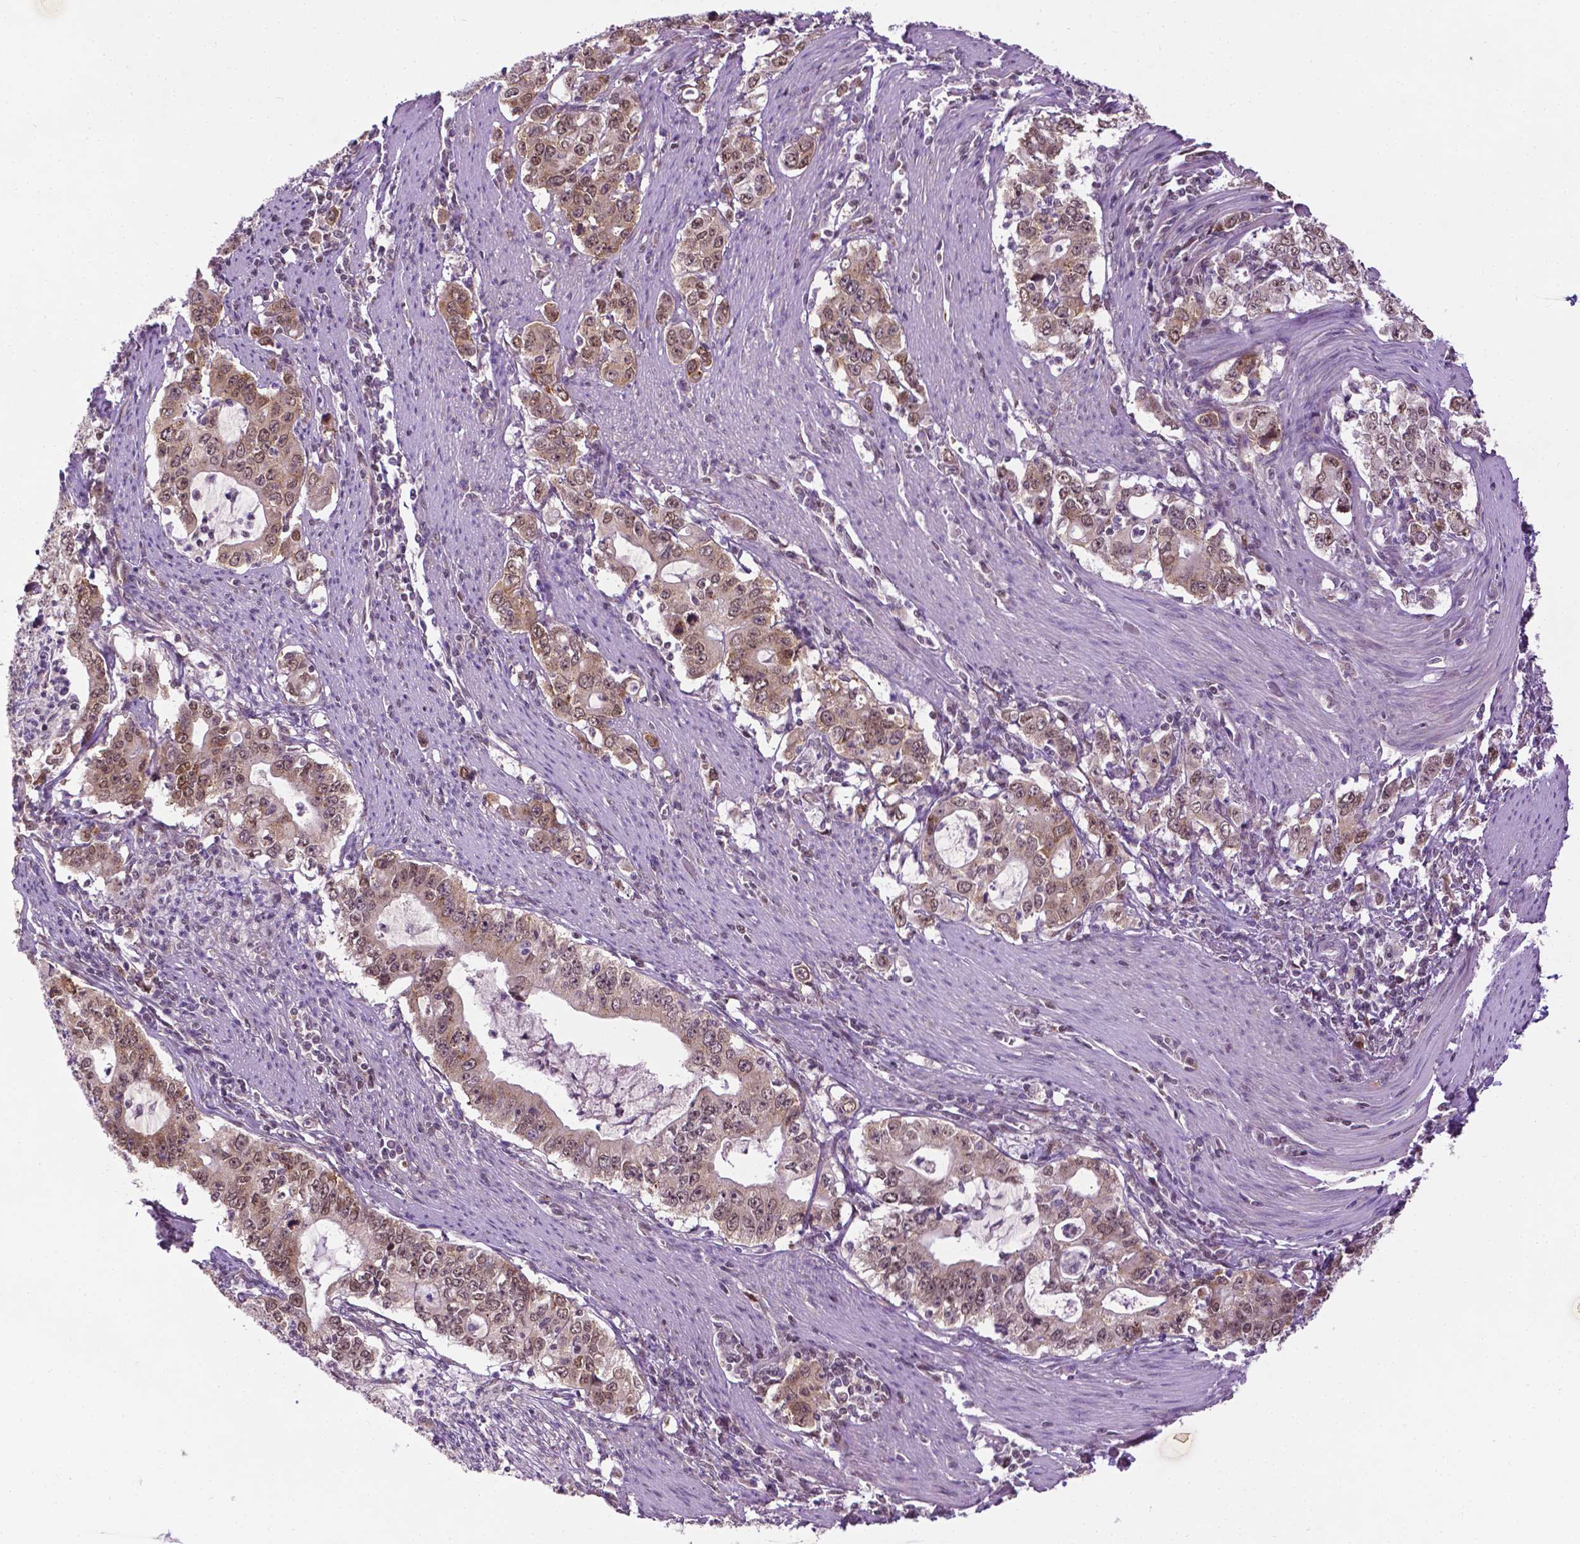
{"staining": {"intensity": "moderate", "quantity": ">75%", "location": "cytoplasmic/membranous,nuclear"}, "tissue": "stomach cancer", "cell_type": "Tumor cells", "image_type": "cancer", "snomed": [{"axis": "morphology", "description": "Adenocarcinoma, NOS"}, {"axis": "topography", "description": "Stomach, lower"}], "caption": "The micrograph exhibits immunohistochemical staining of stomach cancer (adenocarcinoma). There is moderate cytoplasmic/membranous and nuclear staining is present in about >75% of tumor cells.", "gene": "ZNF41", "patient": {"sex": "female", "age": 72}}